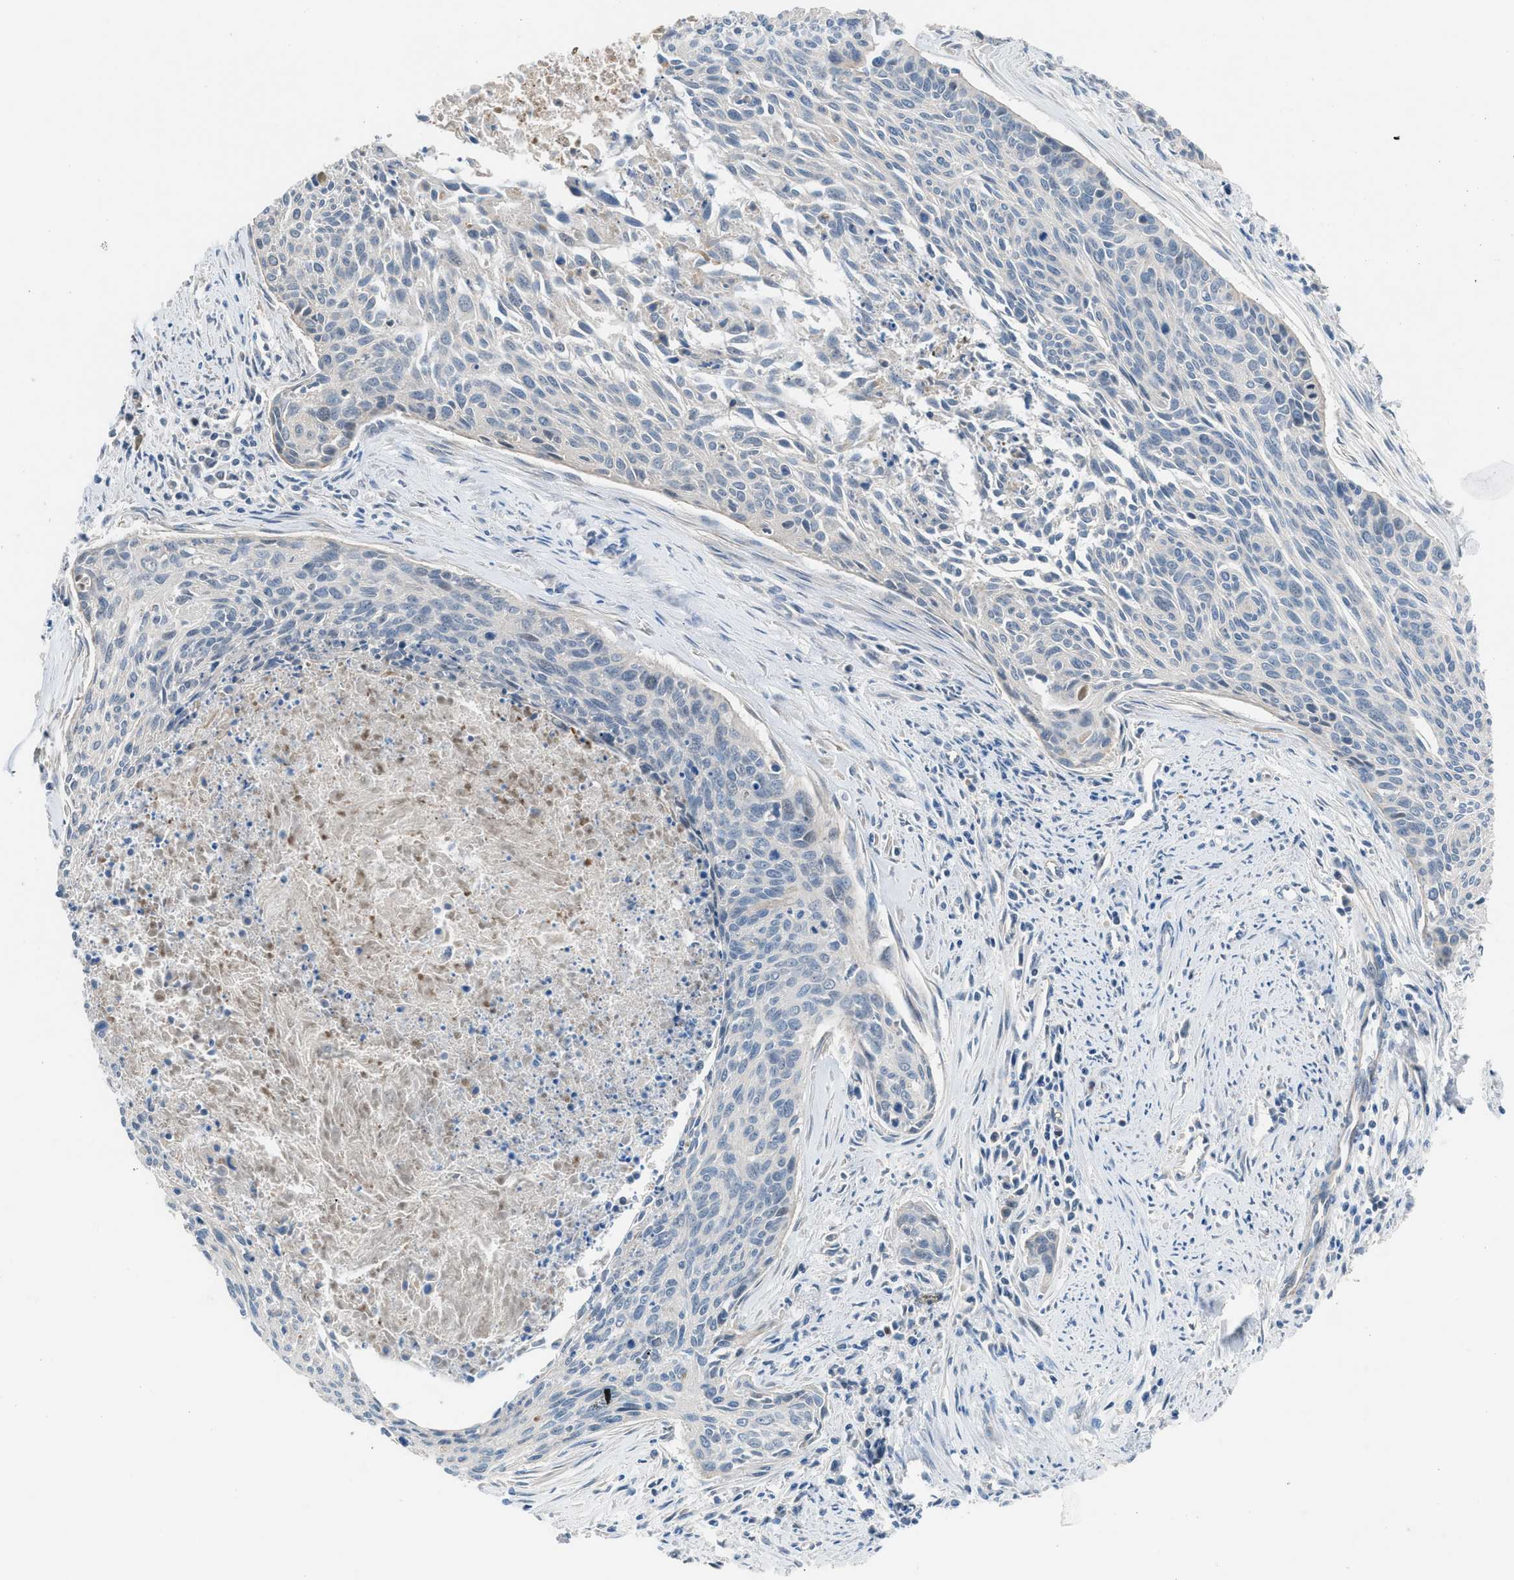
{"staining": {"intensity": "negative", "quantity": "none", "location": "none"}, "tissue": "cervical cancer", "cell_type": "Tumor cells", "image_type": "cancer", "snomed": [{"axis": "morphology", "description": "Squamous cell carcinoma, NOS"}, {"axis": "topography", "description": "Cervix"}], "caption": "DAB immunohistochemical staining of squamous cell carcinoma (cervical) displays no significant staining in tumor cells.", "gene": "CFAP77", "patient": {"sex": "female", "age": 55}}